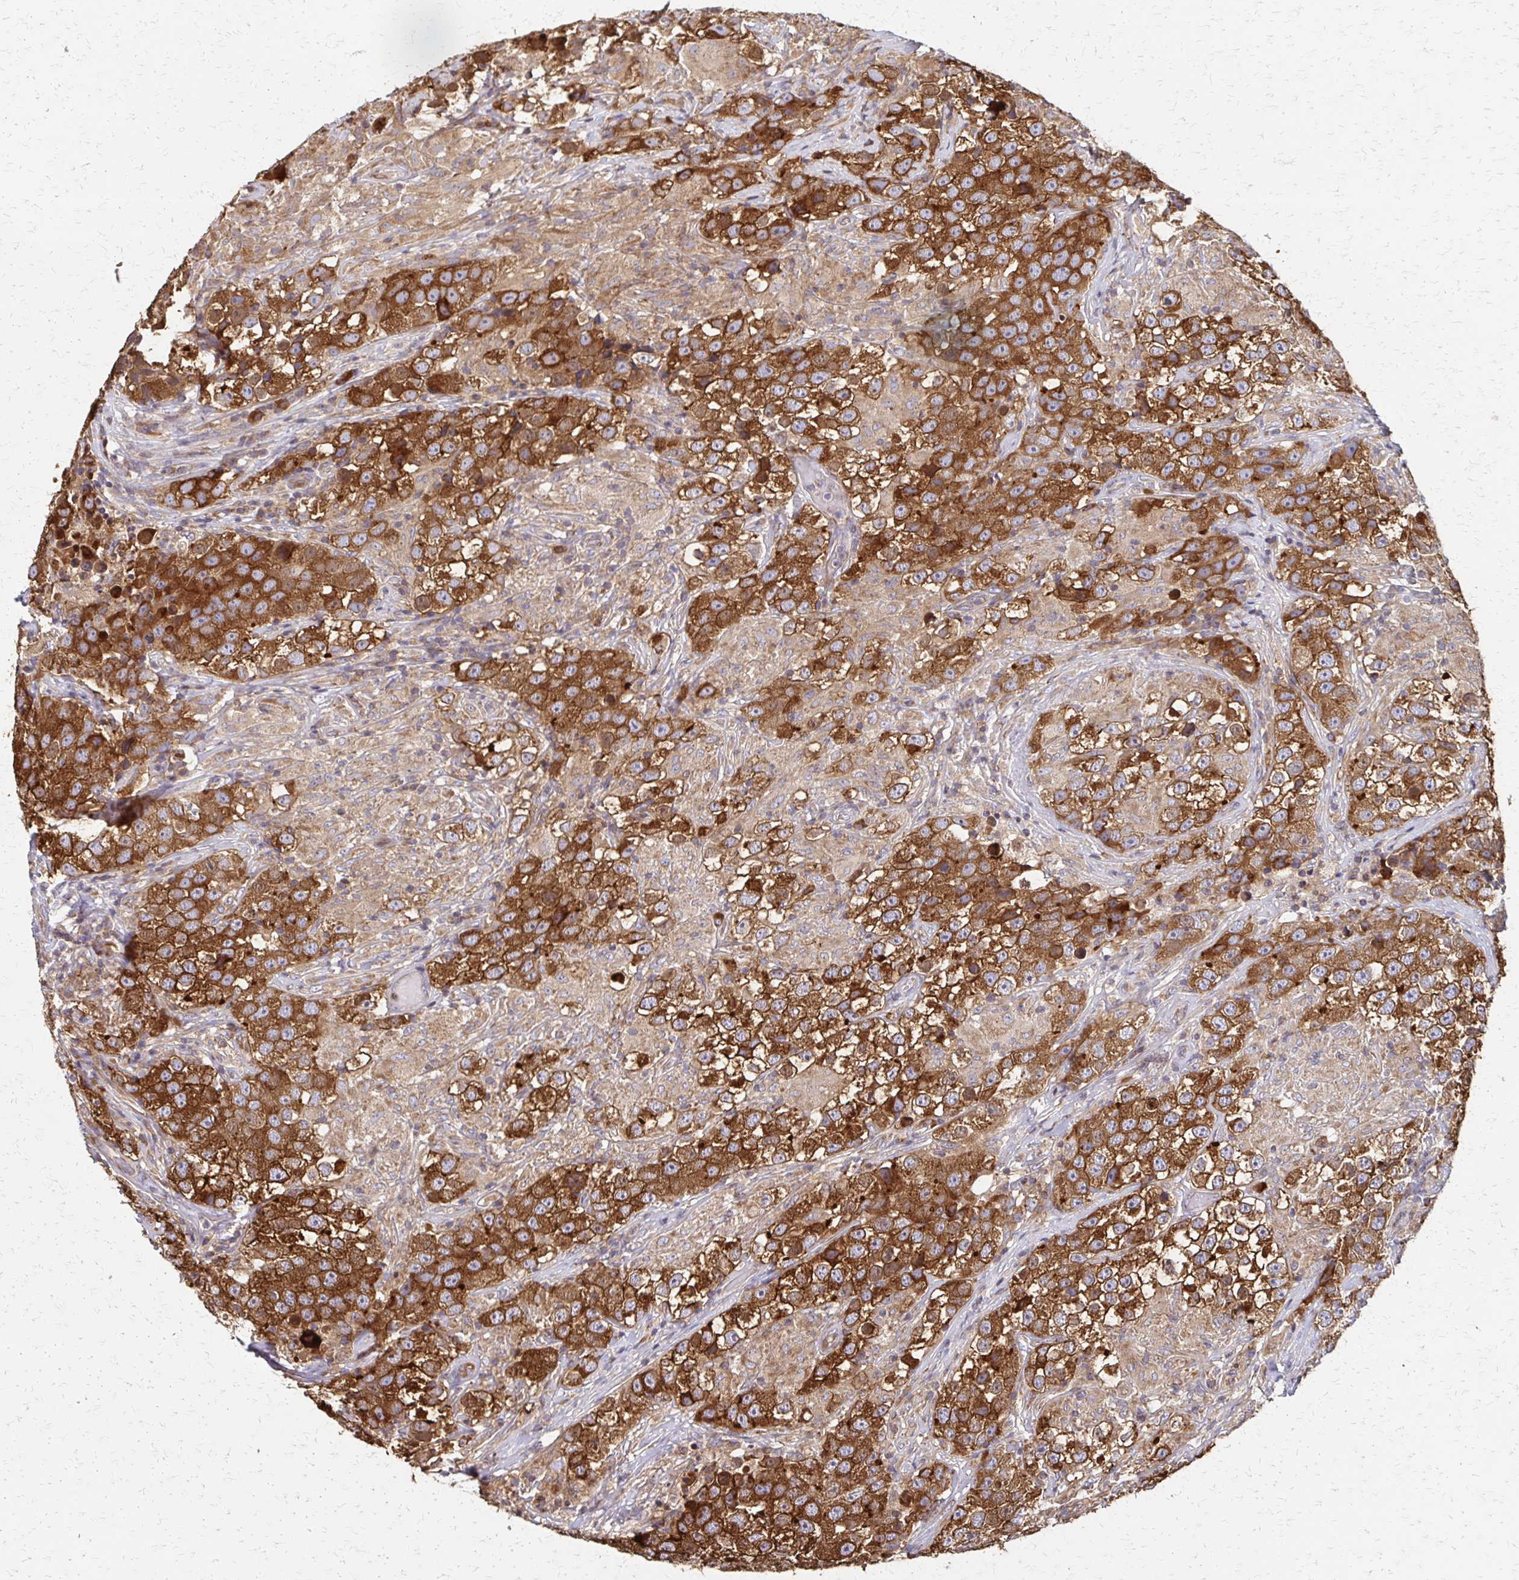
{"staining": {"intensity": "strong", "quantity": ">75%", "location": "cytoplasmic/membranous"}, "tissue": "testis cancer", "cell_type": "Tumor cells", "image_type": "cancer", "snomed": [{"axis": "morphology", "description": "Seminoma, NOS"}, {"axis": "topography", "description": "Testis"}], "caption": "The immunohistochemical stain labels strong cytoplasmic/membranous positivity in tumor cells of testis seminoma tissue. The protein is stained brown, and the nuclei are stained in blue (DAB IHC with brightfield microscopy, high magnification).", "gene": "EEF2", "patient": {"sex": "male", "age": 46}}